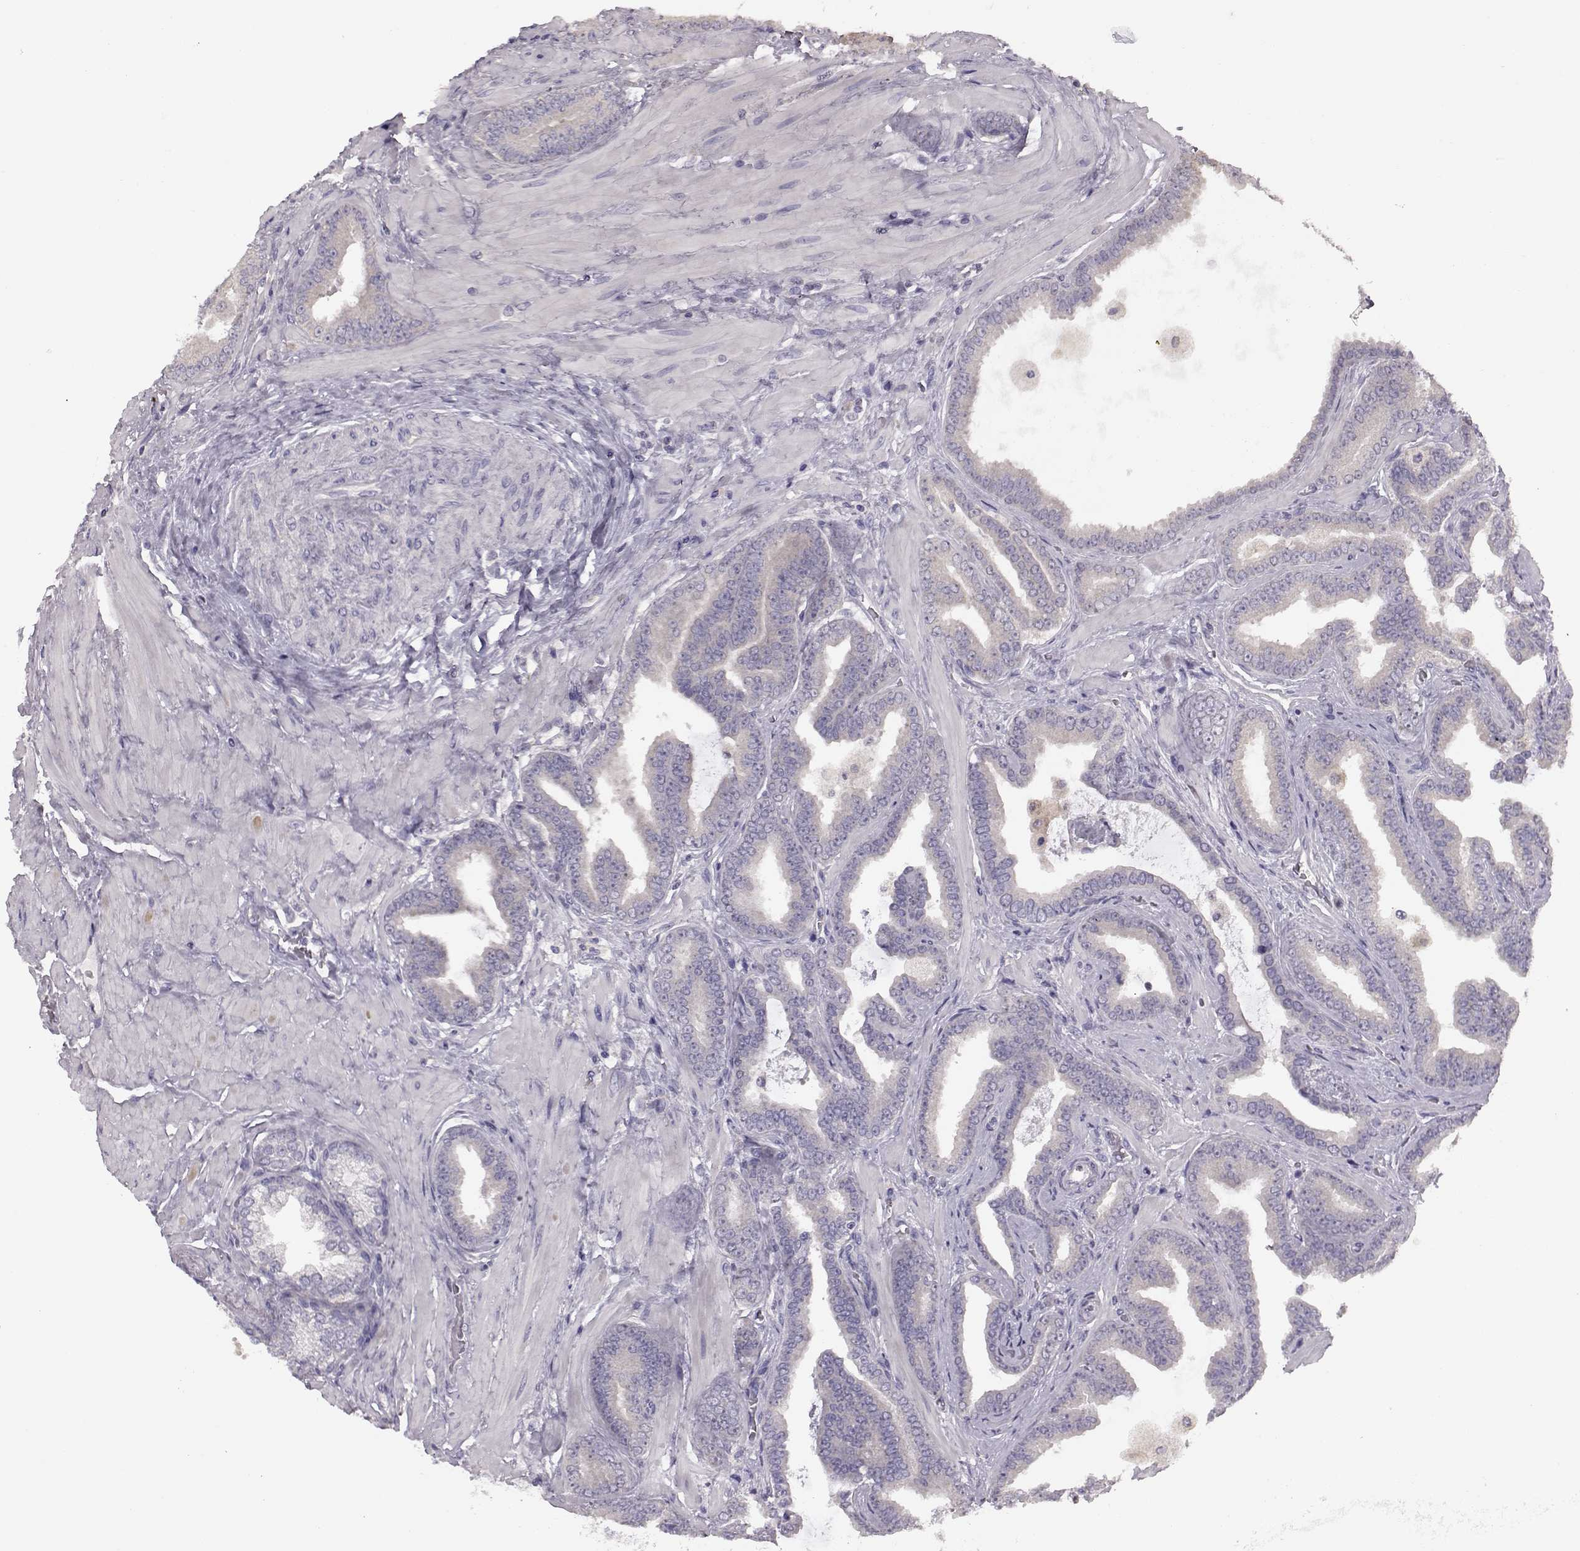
{"staining": {"intensity": "negative", "quantity": "none", "location": "none"}, "tissue": "prostate cancer", "cell_type": "Tumor cells", "image_type": "cancer", "snomed": [{"axis": "morphology", "description": "Adenocarcinoma, Low grade"}, {"axis": "topography", "description": "Prostate"}], "caption": "Tumor cells are negative for brown protein staining in adenocarcinoma (low-grade) (prostate). (DAB (3,3'-diaminobenzidine) IHC, high magnification).", "gene": "ADGRG2", "patient": {"sex": "male", "age": 63}}